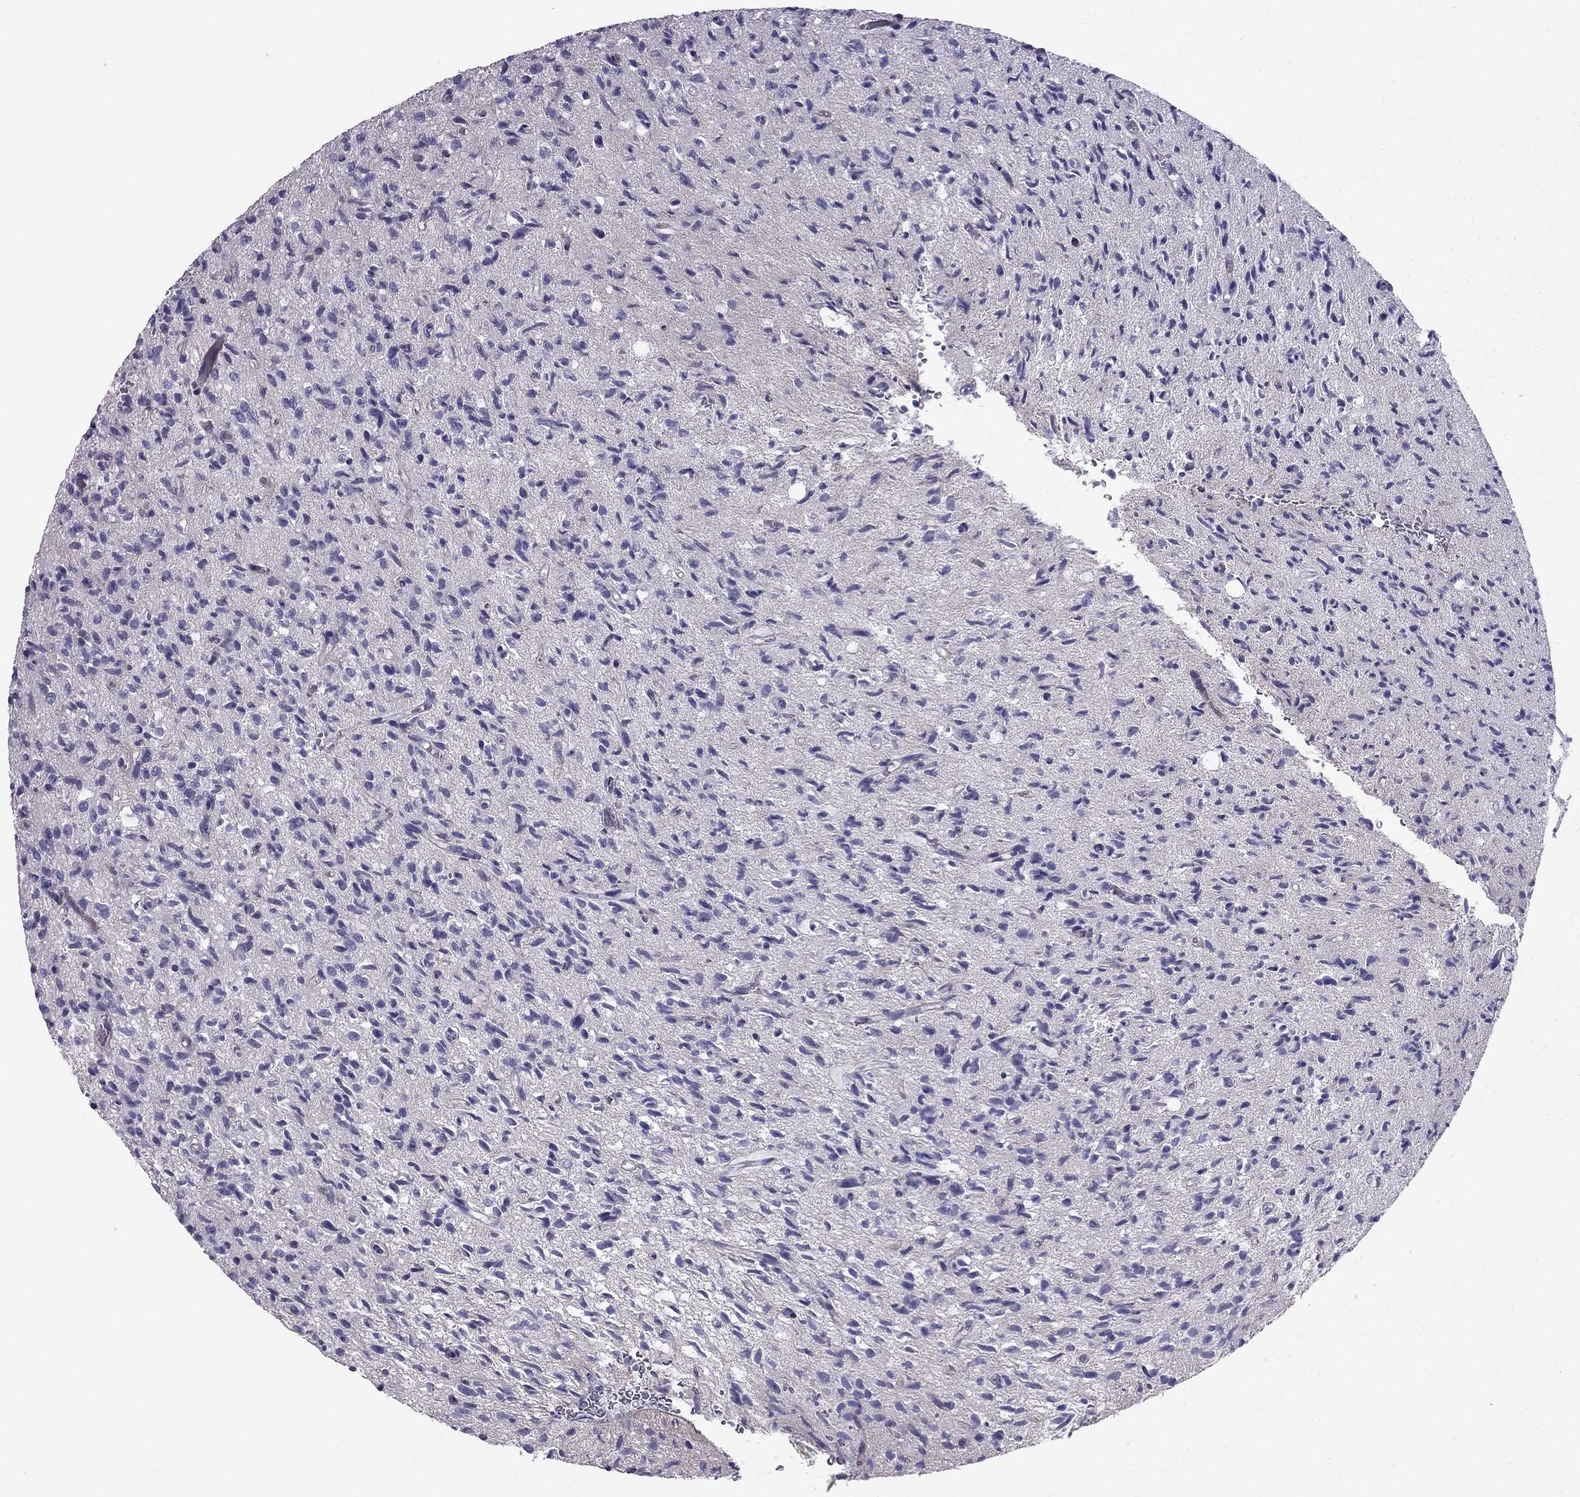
{"staining": {"intensity": "negative", "quantity": "none", "location": "none"}, "tissue": "glioma", "cell_type": "Tumor cells", "image_type": "cancer", "snomed": [{"axis": "morphology", "description": "Glioma, malignant, High grade"}, {"axis": "topography", "description": "Brain"}], "caption": "The histopathology image demonstrates no staining of tumor cells in glioma.", "gene": "ENOX1", "patient": {"sex": "male", "age": 64}}